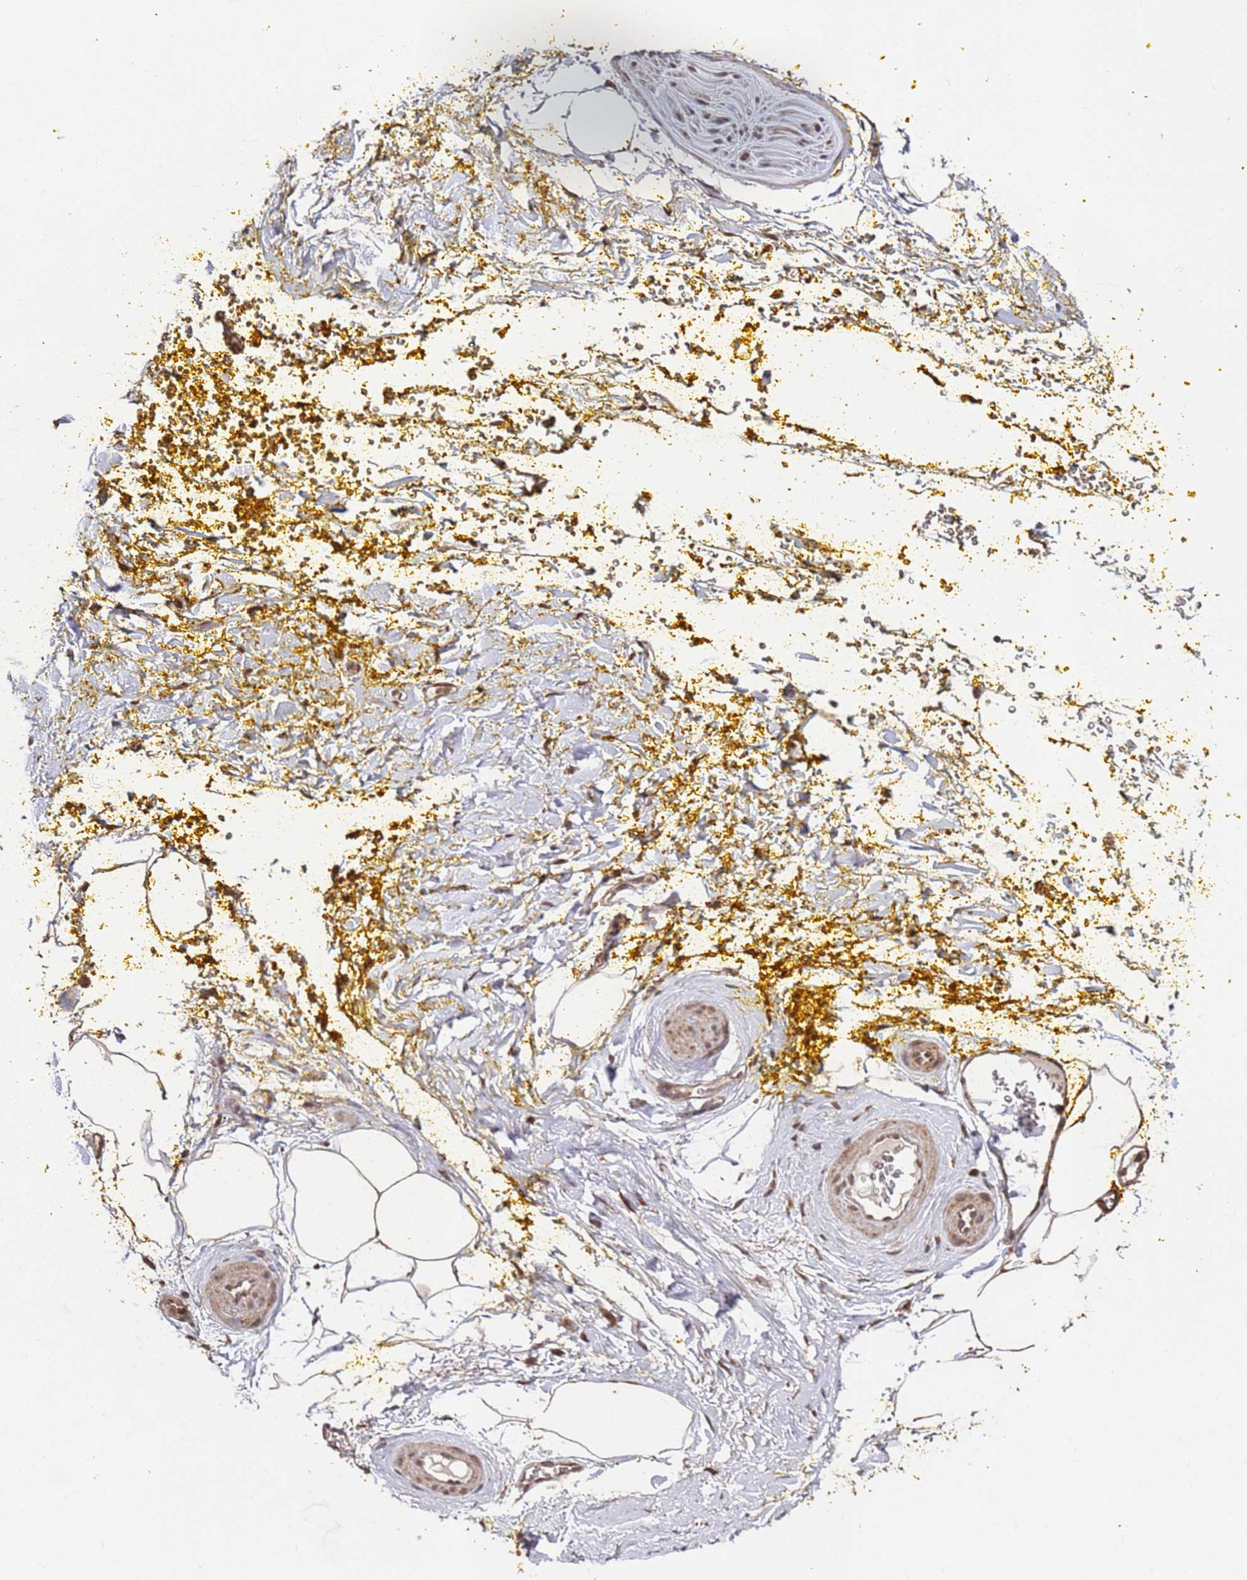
{"staining": {"intensity": "moderate", "quantity": ">75%", "location": "cytoplasmic/membranous"}, "tissue": "adipose tissue", "cell_type": "Adipocytes", "image_type": "normal", "snomed": [{"axis": "morphology", "description": "Normal tissue, NOS"}, {"axis": "morphology", "description": "Adenocarcinoma, Low grade"}, {"axis": "topography", "description": "Prostate"}, {"axis": "topography", "description": "Peripheral nerve tissue"}], "caption": "Protein staining of normal adipose tissue exhibits moderate cytoplasmic/membranous expression in about >75% of adipocytes.", "gene": "PRR7", "patient": {"sex": "male", "age": 63}}